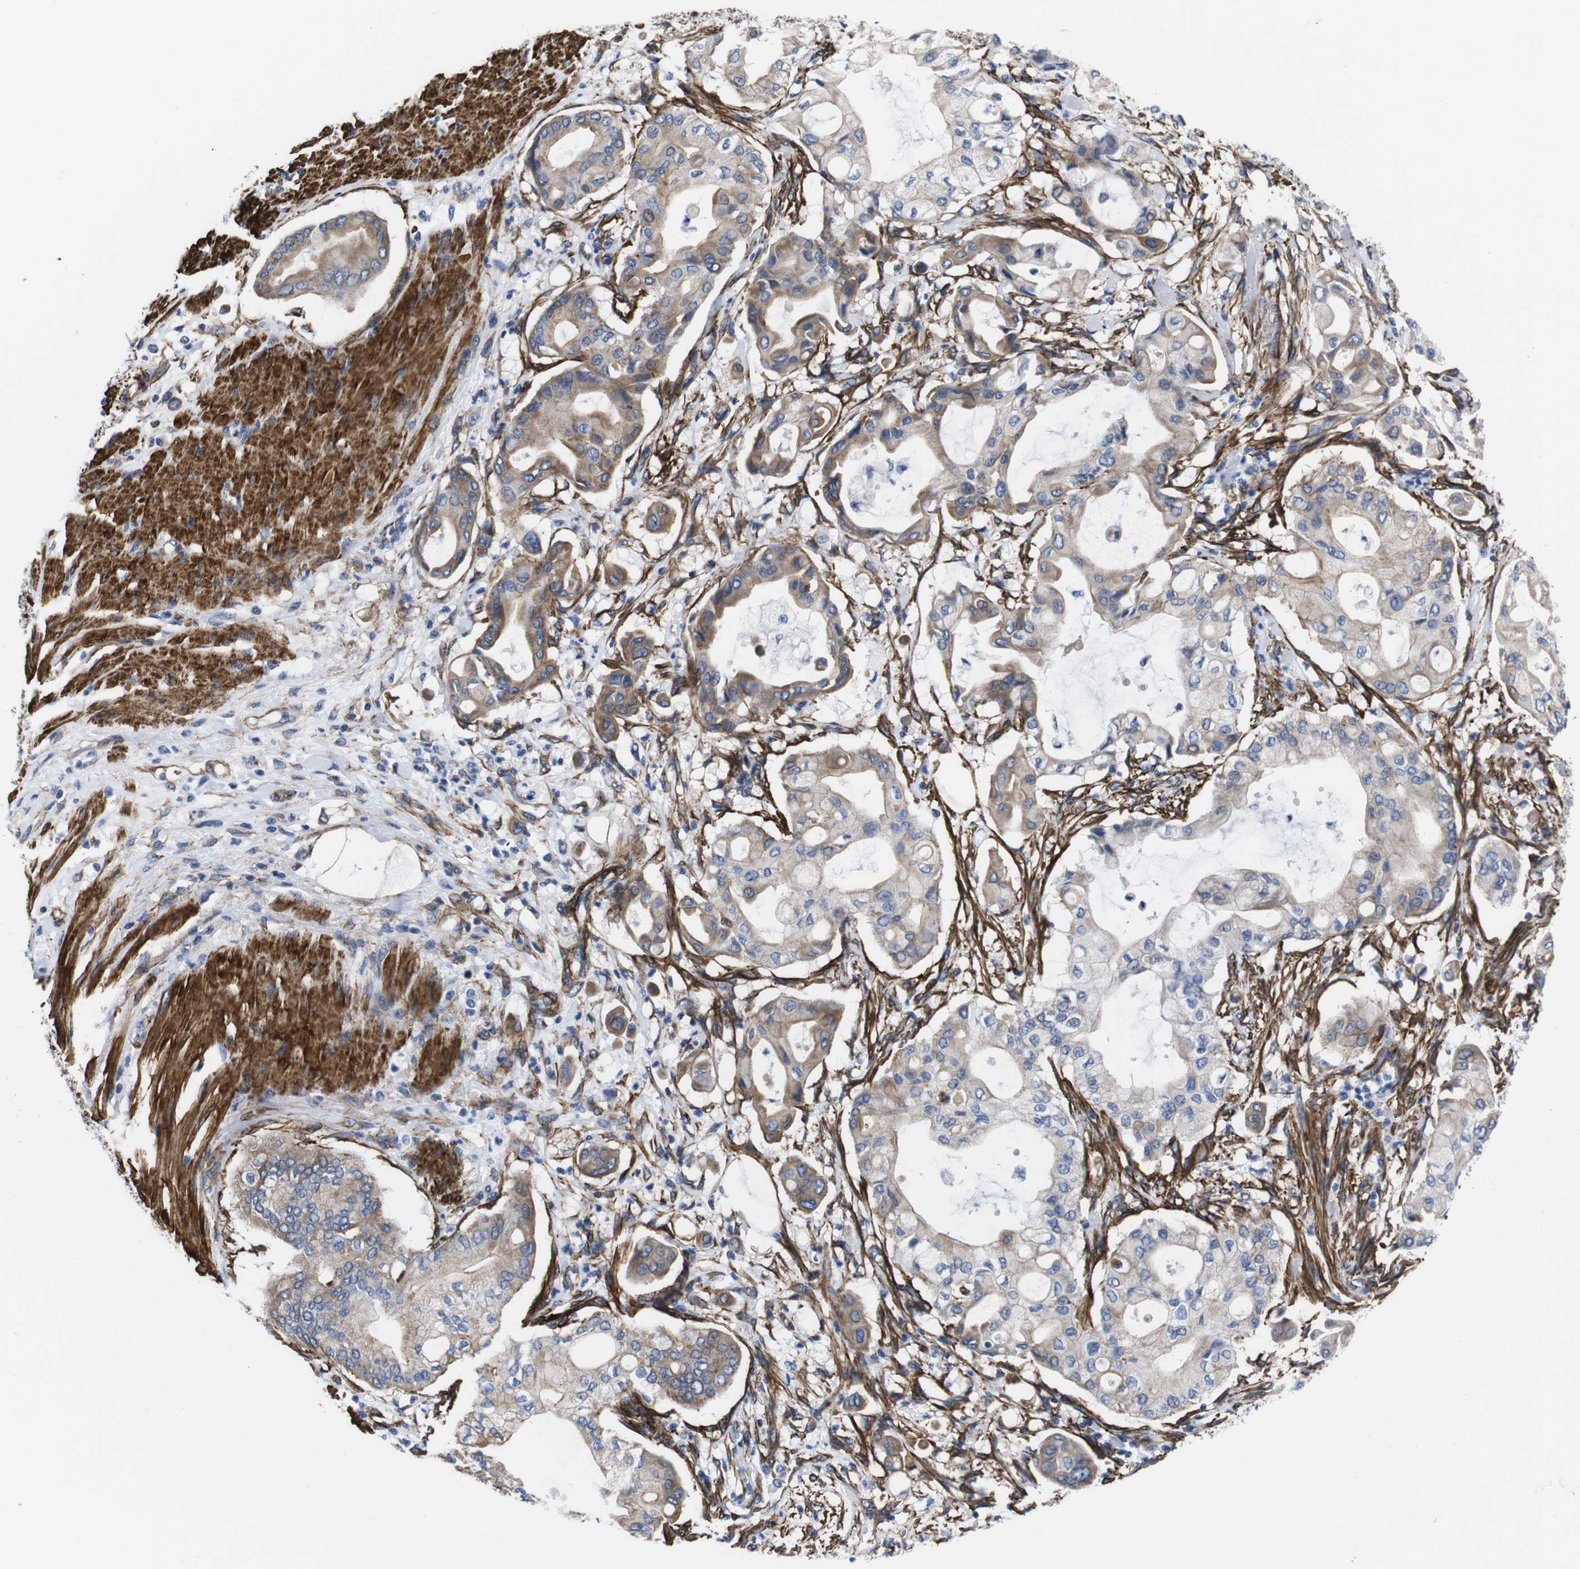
{"staining": {"intensity": "moderate", "quantity": "25%-75%", "location": "cytoplasmic/membranous"}, "tissue": "pancreatic cancer", "cell_type": "Tumor cells", "image_type": "cancer", "snomed": [{"axis": "morphology", "description": "Adenocarcinoma, NOS"}, {"axis": "morphology", "description": "Adenocarcinoma, metastatic, NOS"}, {"axis": "topography", "description": "Lymph node"}, {"axis": "topography", "description": "Pancreas"}, {"axis": "topography", "description": "Duodenum"}], "caption": "Protein staining by immunohistochemistry shows moderate cytoplasmic/membranous positivity in approximately 25%-75% of tumor cells in pancreatic cancer.", "gene": "WNT10A", "patient": {"sex": "female", "age": 64}}